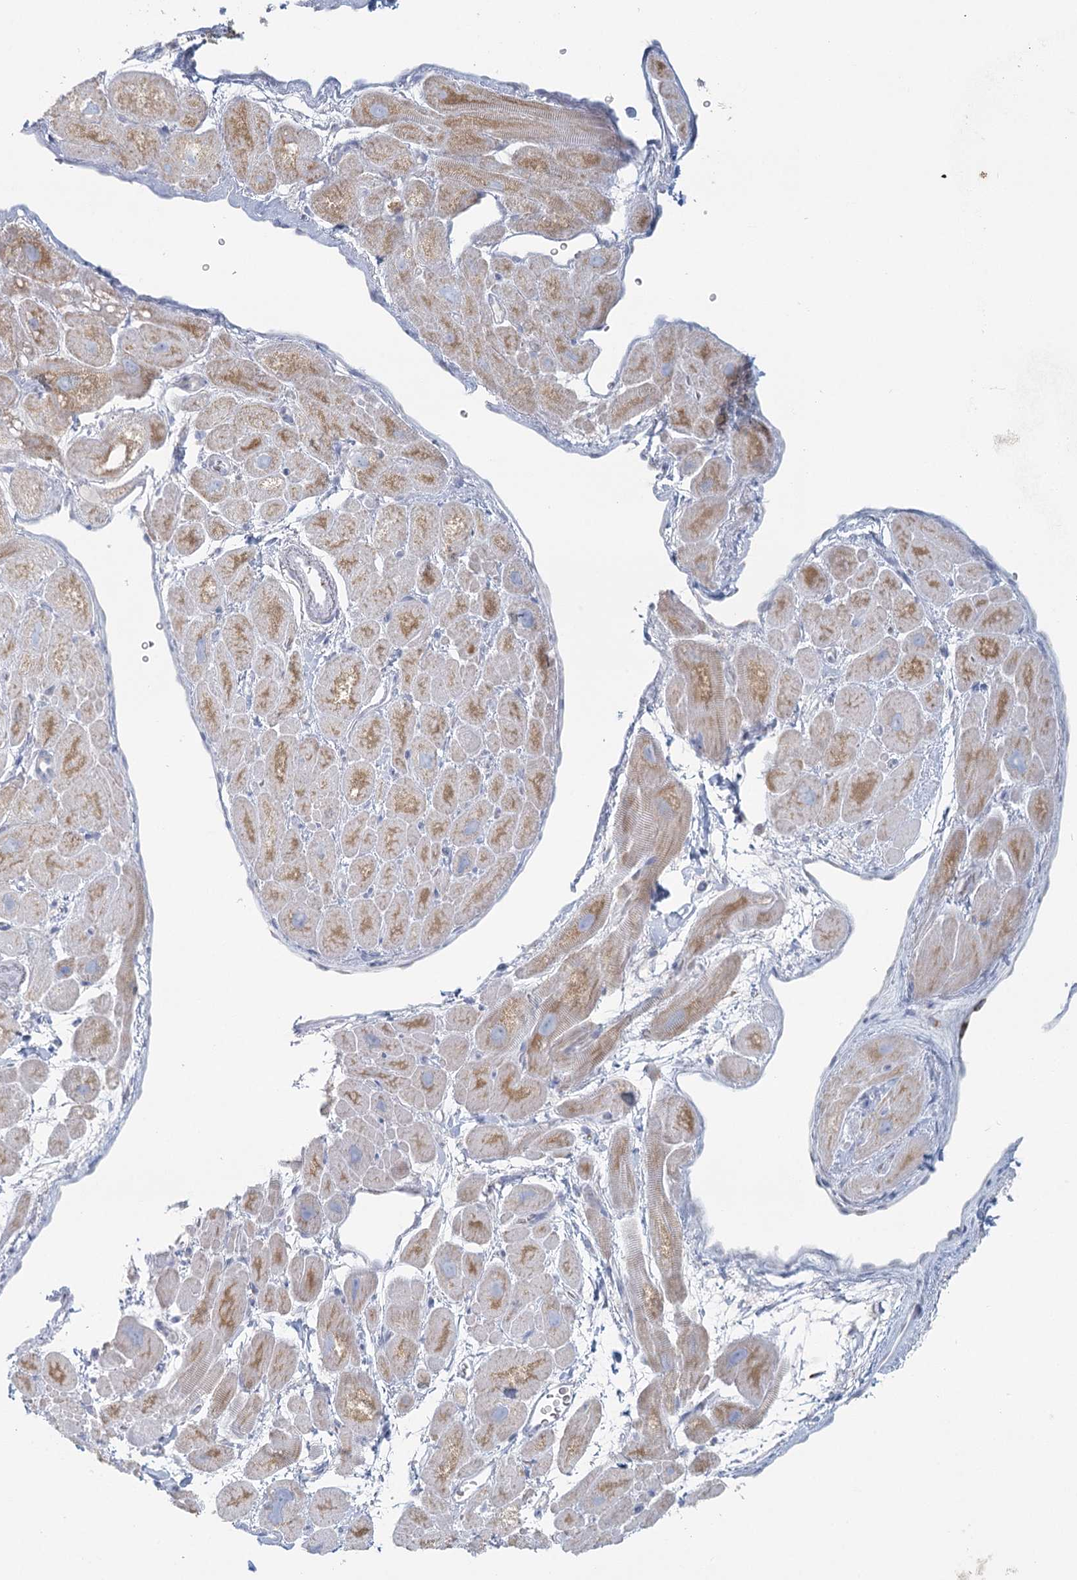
{"staining": {"intensity": "moderate", "quantity": "<25%", "location": "cytoplasmic/membranous"}, "tissue": "heart muscle", "cell_type": "Cardiomyocytes", "image_type": "normal", "snomed": [{"axis": "morphology", "description": "Normal tissue, NOS"}, {"axis": "topography", "description": "Heart"}], "caption": "Protein staining shows moderate cytoplasmic/membranous positivity in about <25% of cardiomyocytes in unremarkable heart muscle.", "gene": "BPHL", "patient": {"sex": "male", "age": 49}}